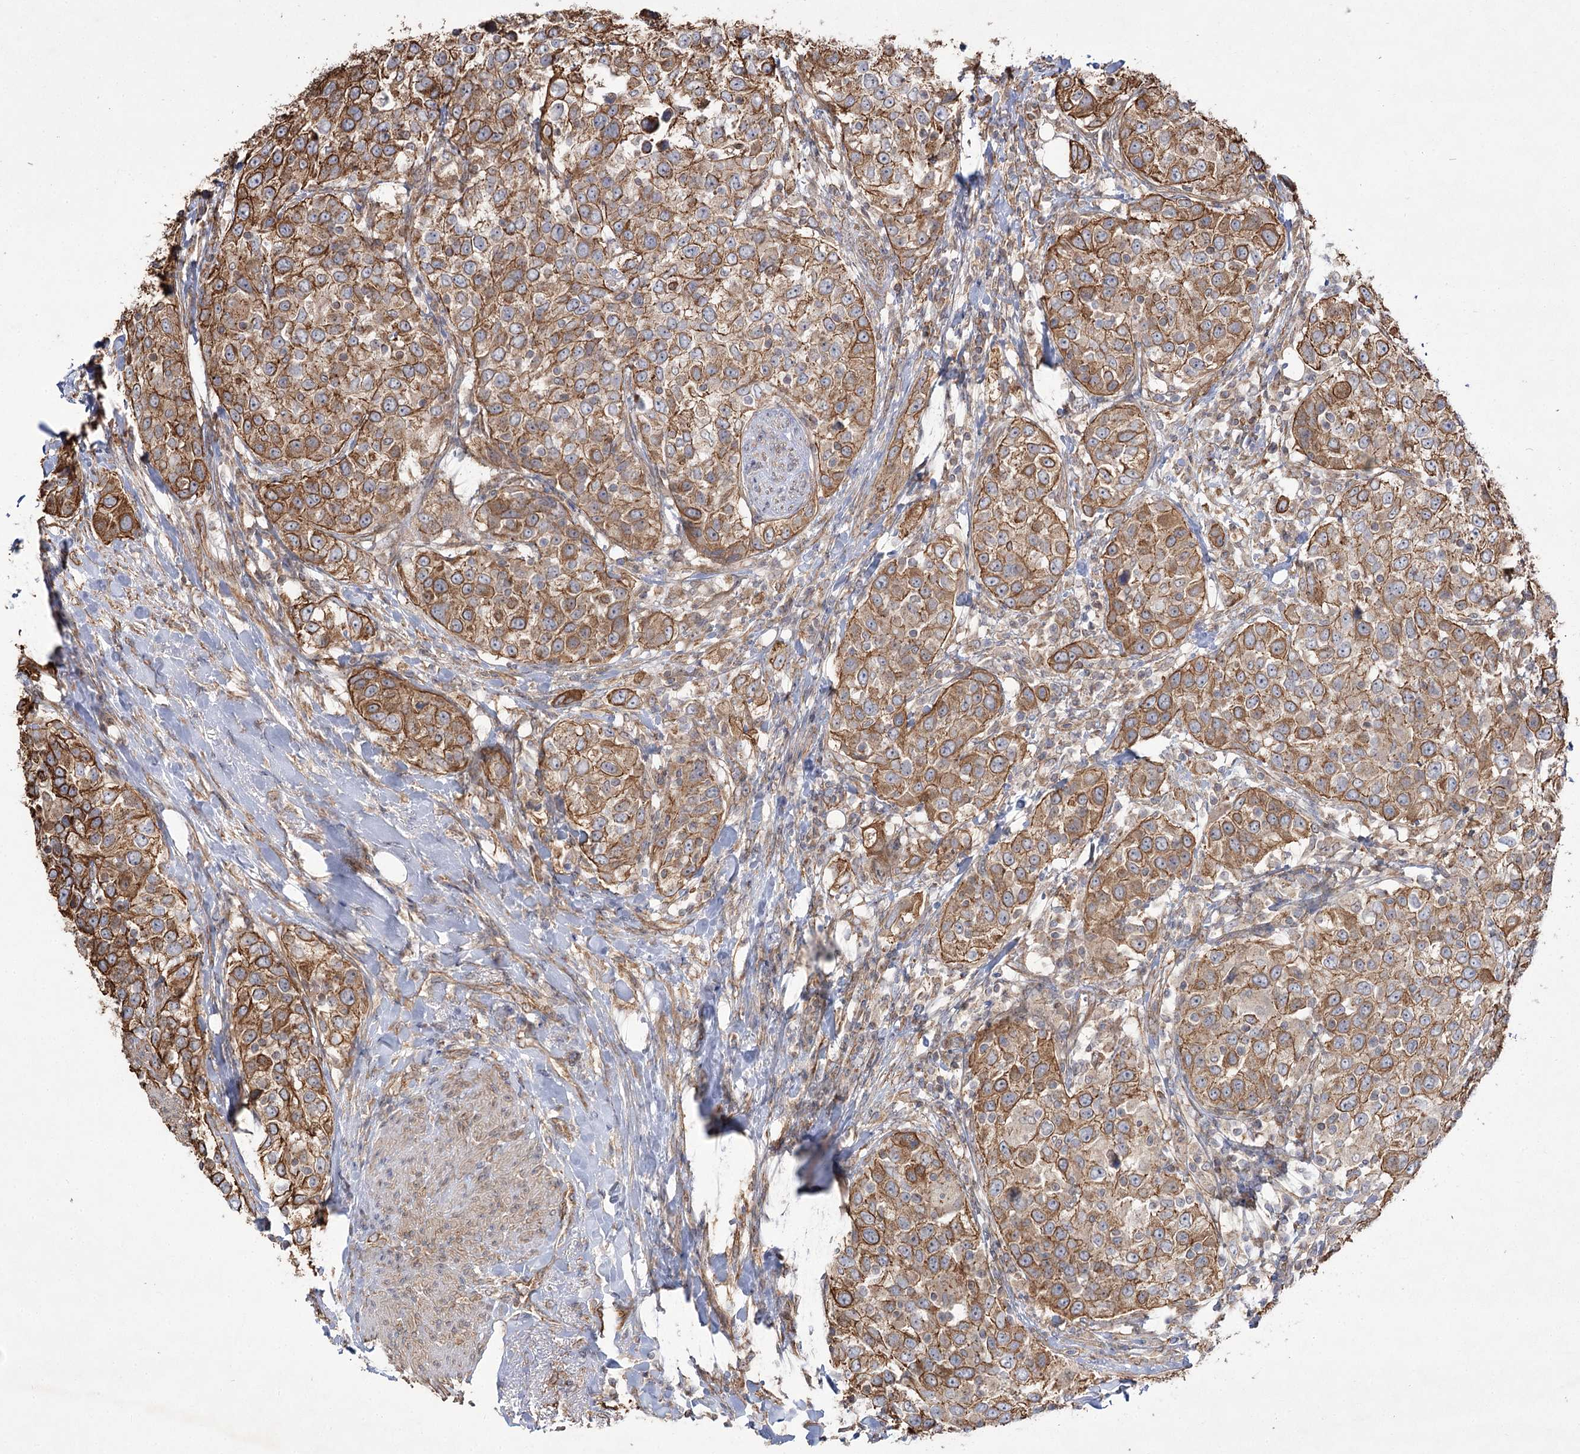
{"staining": {"intensity": "moderate", "quantity": ">75%", "location": "cytoplasmic/membranous"}, "tissue": "urothelial cancer", "cell_type": "Tumor cells", "image_type": "cancer", "snomed": [{"axis": "morphology", "description": "Urothelial carcinoma, High grade"}, {"axis": "topography", "description": "Urinary bladder"}], "caption": "Immunohistochemical staining of urothelial cancer exhibits moderate cytoplasmic/membranous protein positivity in approximately >75% of tumor cells.", "gene": "SH3BP5L", "patient": {"sex": "female", "age": 80}}